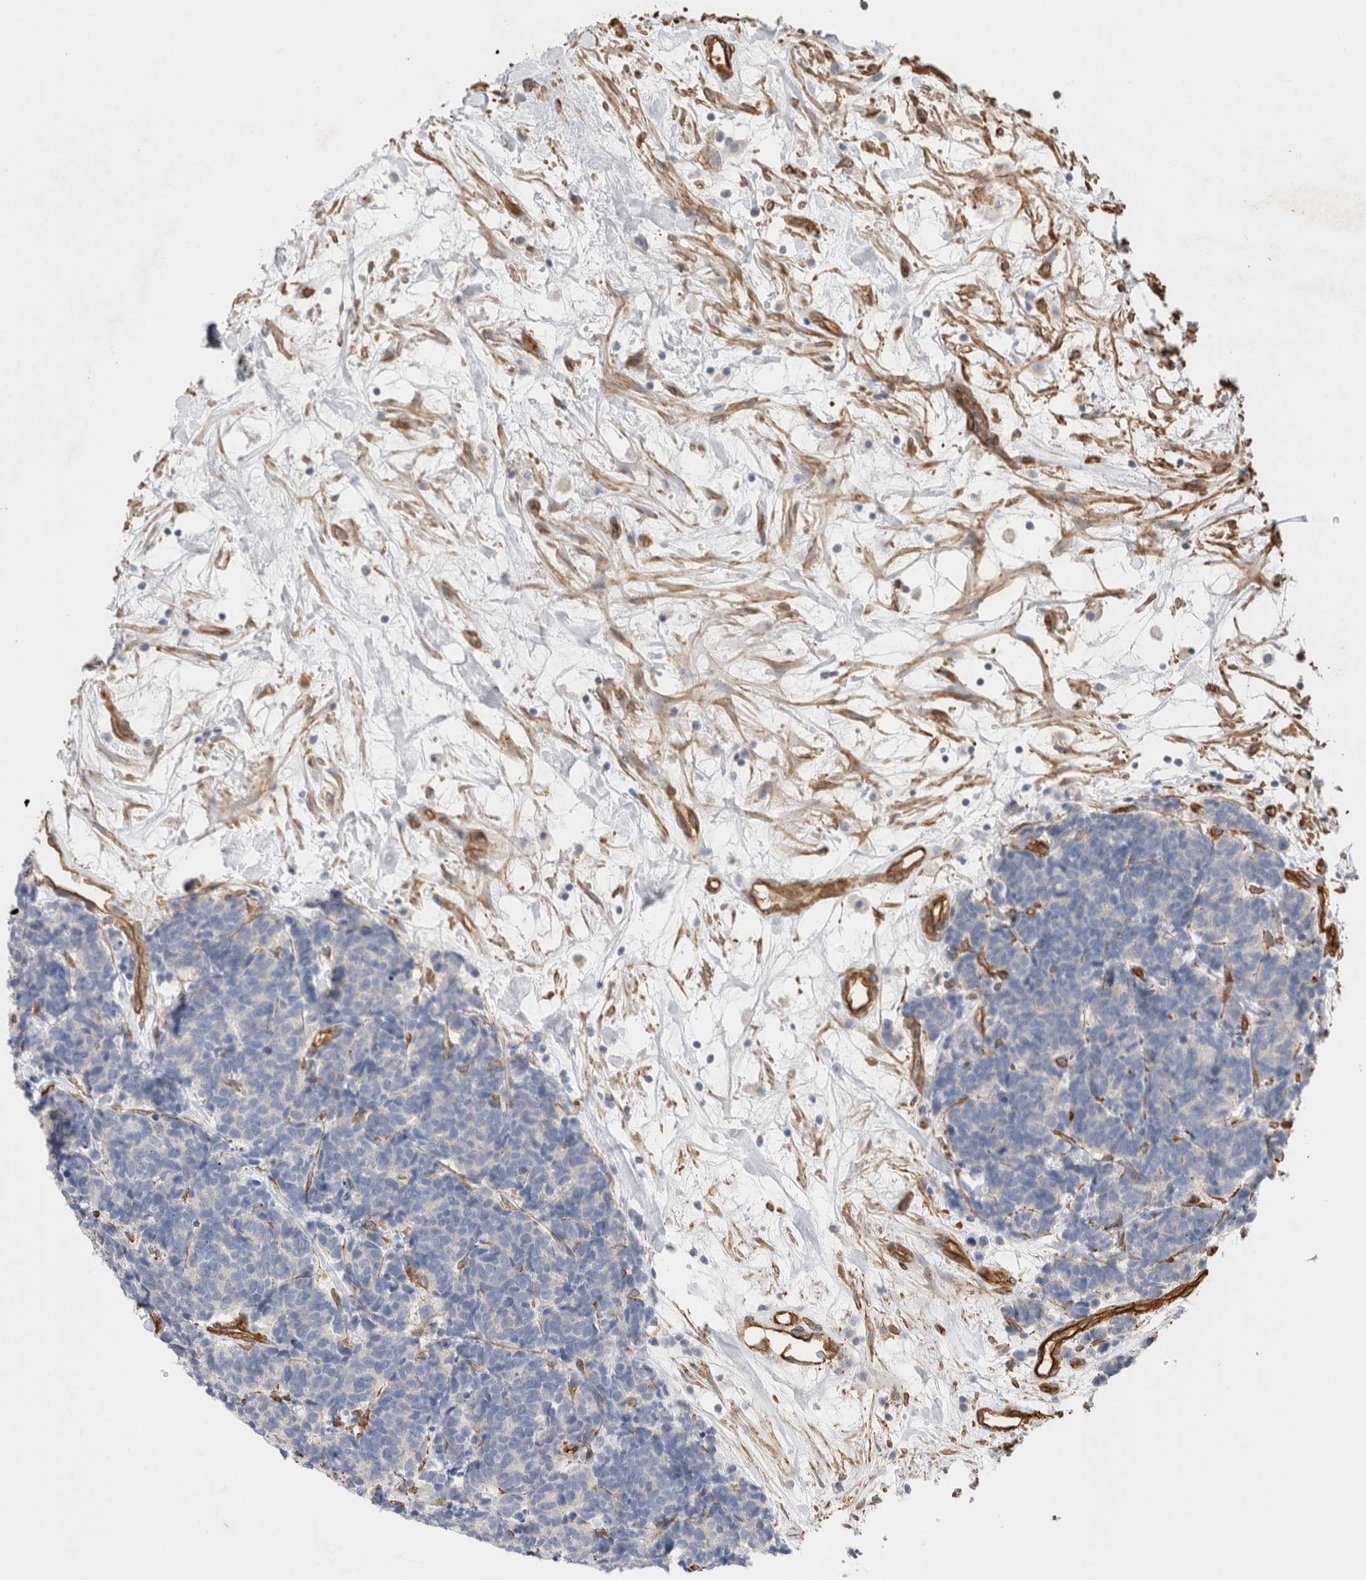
{"staining": {"intensity": "negative", "quantity": "none", "location": "none"}, "tissue": "carcinoid", "cell_type": "Tumor cells", "image_type": "cancer", "snomed": [{"axis": "morphology", "description": "Carcinoma, NOS"}, {"axis": "morphology", "description": "Carcinoid, malignant, NOS"}, {"axis": "topography", "description": "Urinary bladder"}], "caption": "Photomicrograph shows no significant protein expression in tumor cells of carcinoid.", "gene": "JMJD4", "patient": {"sex": "male", "age": 57}}